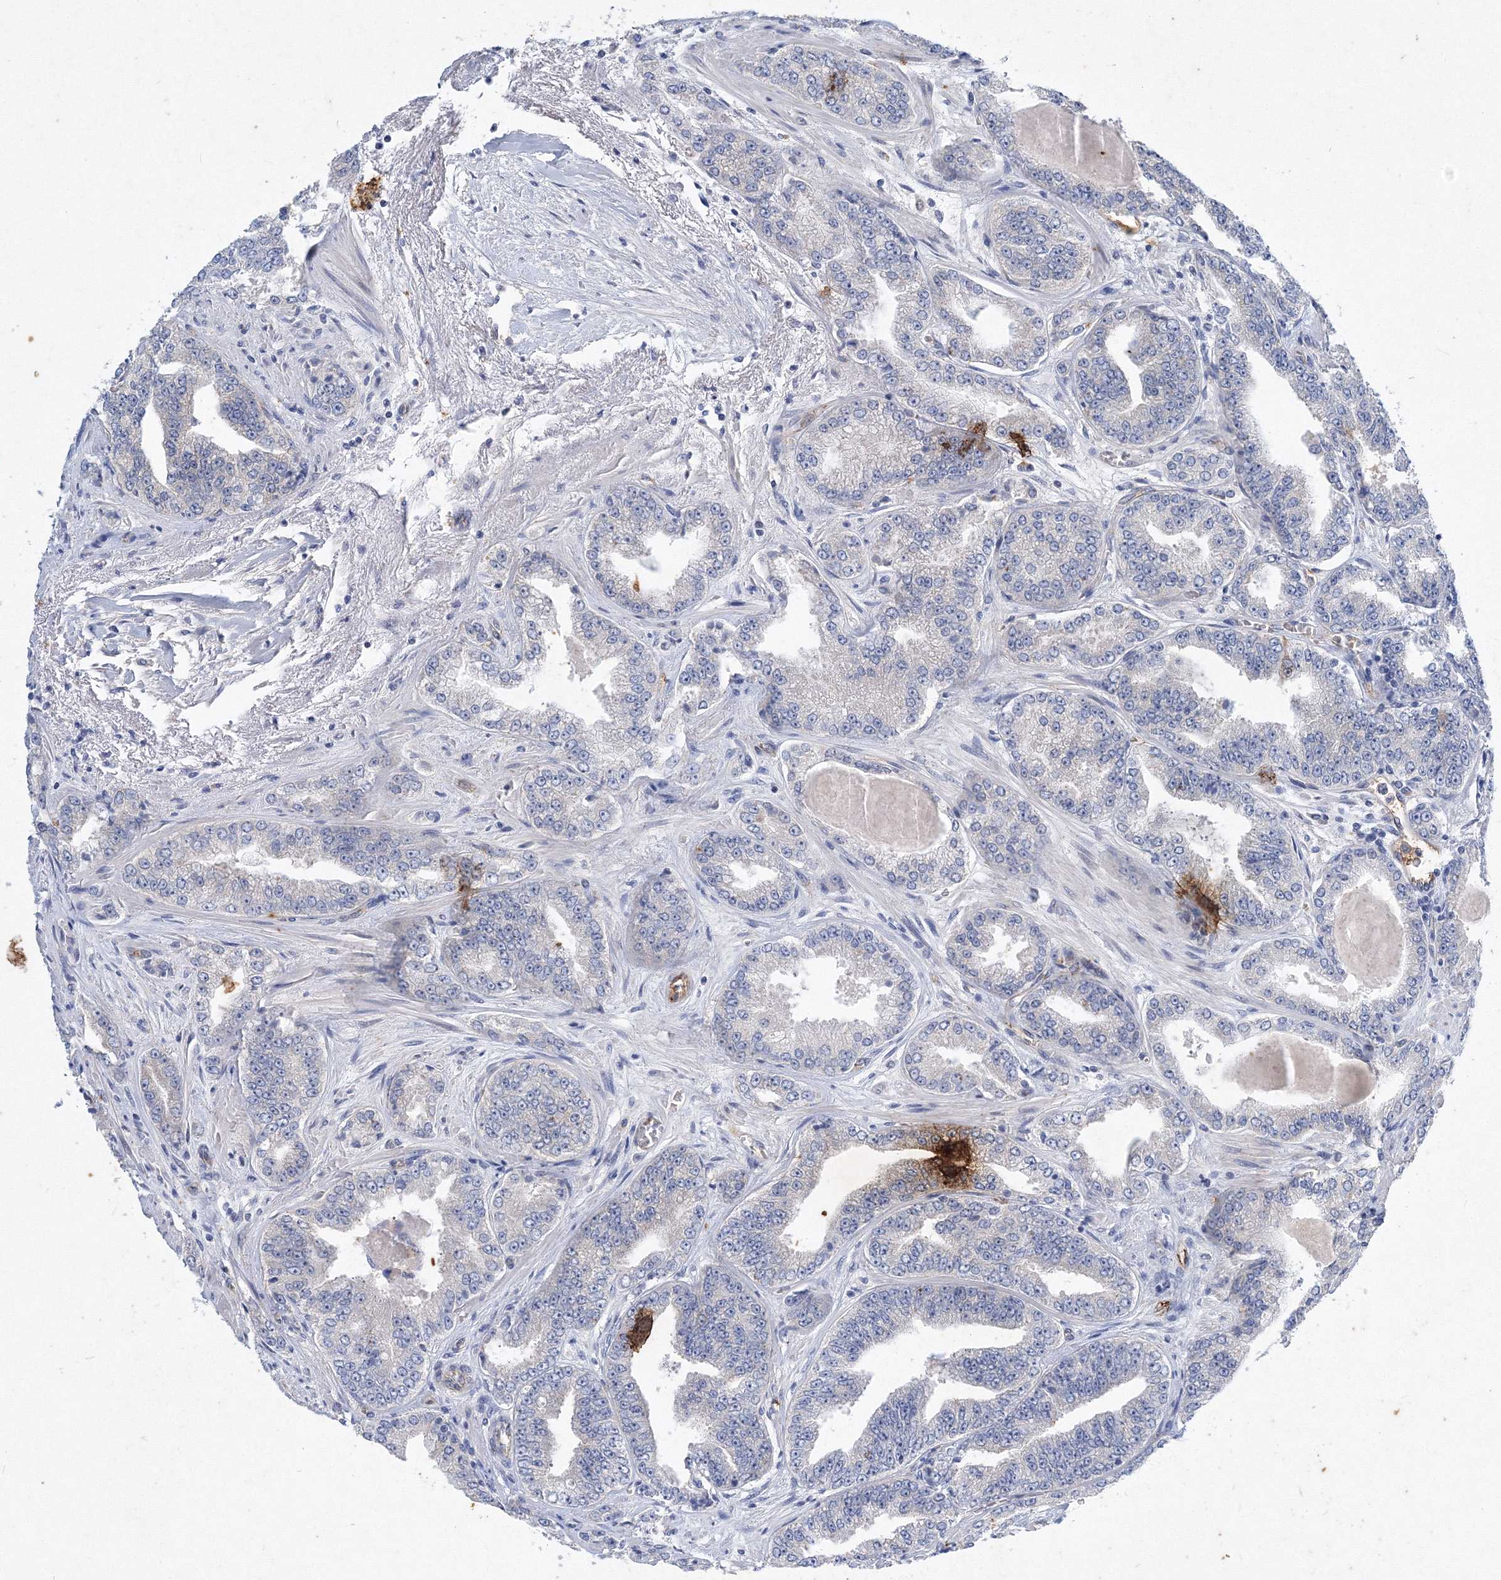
{"staining": {"intensity": "negative", "quantity": "none", "location": "none"}, "tissue": "prostate cancer", "cell_type": "Tumor cells", "image_type": "cancer", "snomed": [{"axis": "morphology", "description": "Adenocarcinoma, High grade"}, {"axis": "topography", "description": "Prostate"}], "caption": "A histopathology image of human prostate cancer is negative for staining in tumor cells. The staining was performed using DAB to visualize the protein expression in brown, while the nuclei were stained in blue with hematoxylin (Magnification: 20x).", "gene": "TANC1", "patient": {"sex": "male", "age": 71}}